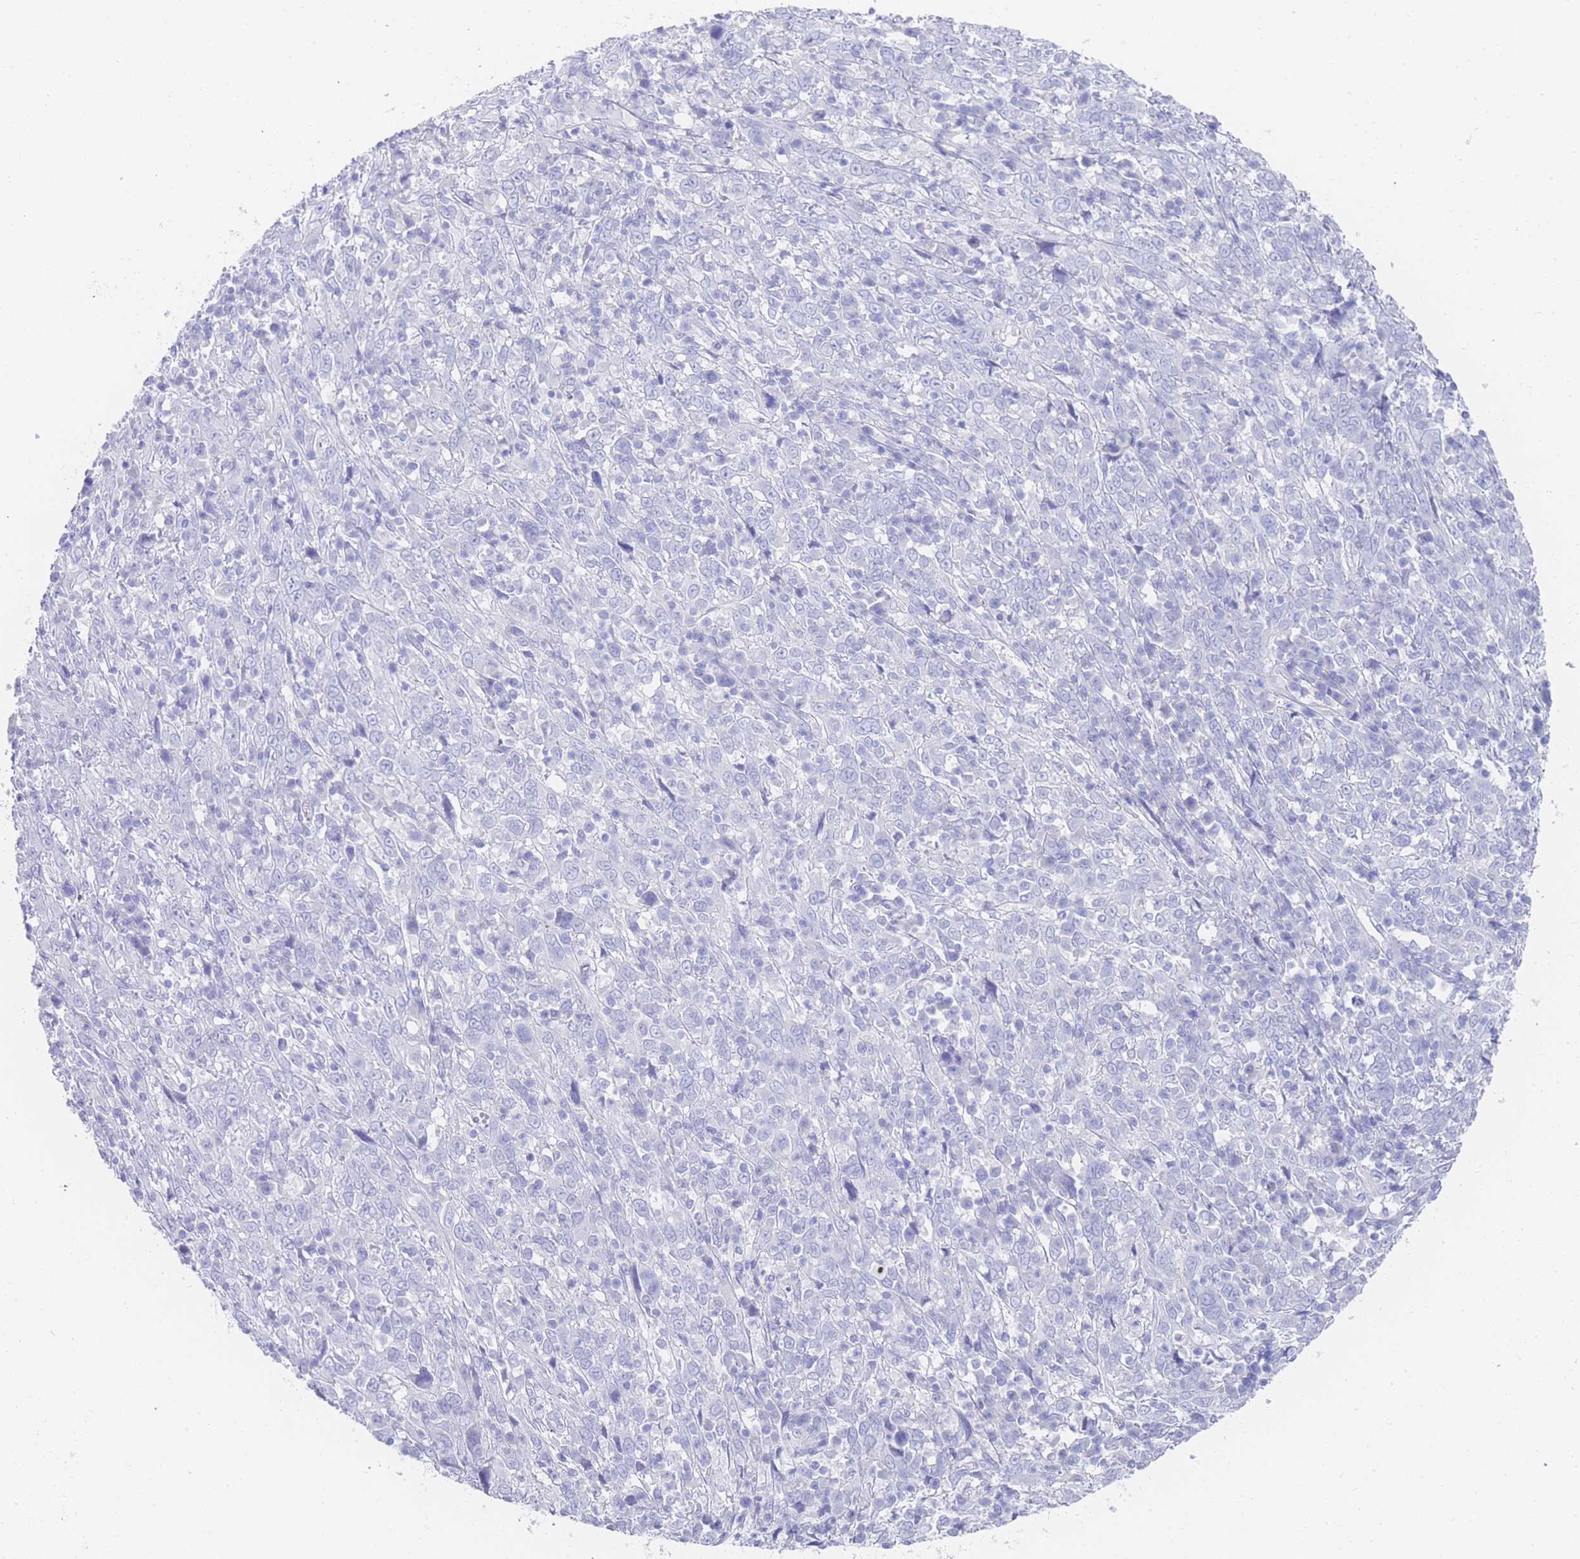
{"staining": {"intensity": "negative", "quantity": "none", "location": "none"}, "tissue": "cervical cancer", "cell_type": "Tumor cells", "image_type": "cancer", "snomed": [{"axis": "morphology", "description": "Squamous cell carcinoma, NOS"}, {"axis": "topography", "description": "Cervix"}], "caption": "Immunohistochemistry of squamous cell carcinoma (cervical) displays no staining in tumor cells.", "gene": "LRRC37A", "patient": {"sex": "female", "age": 46}}